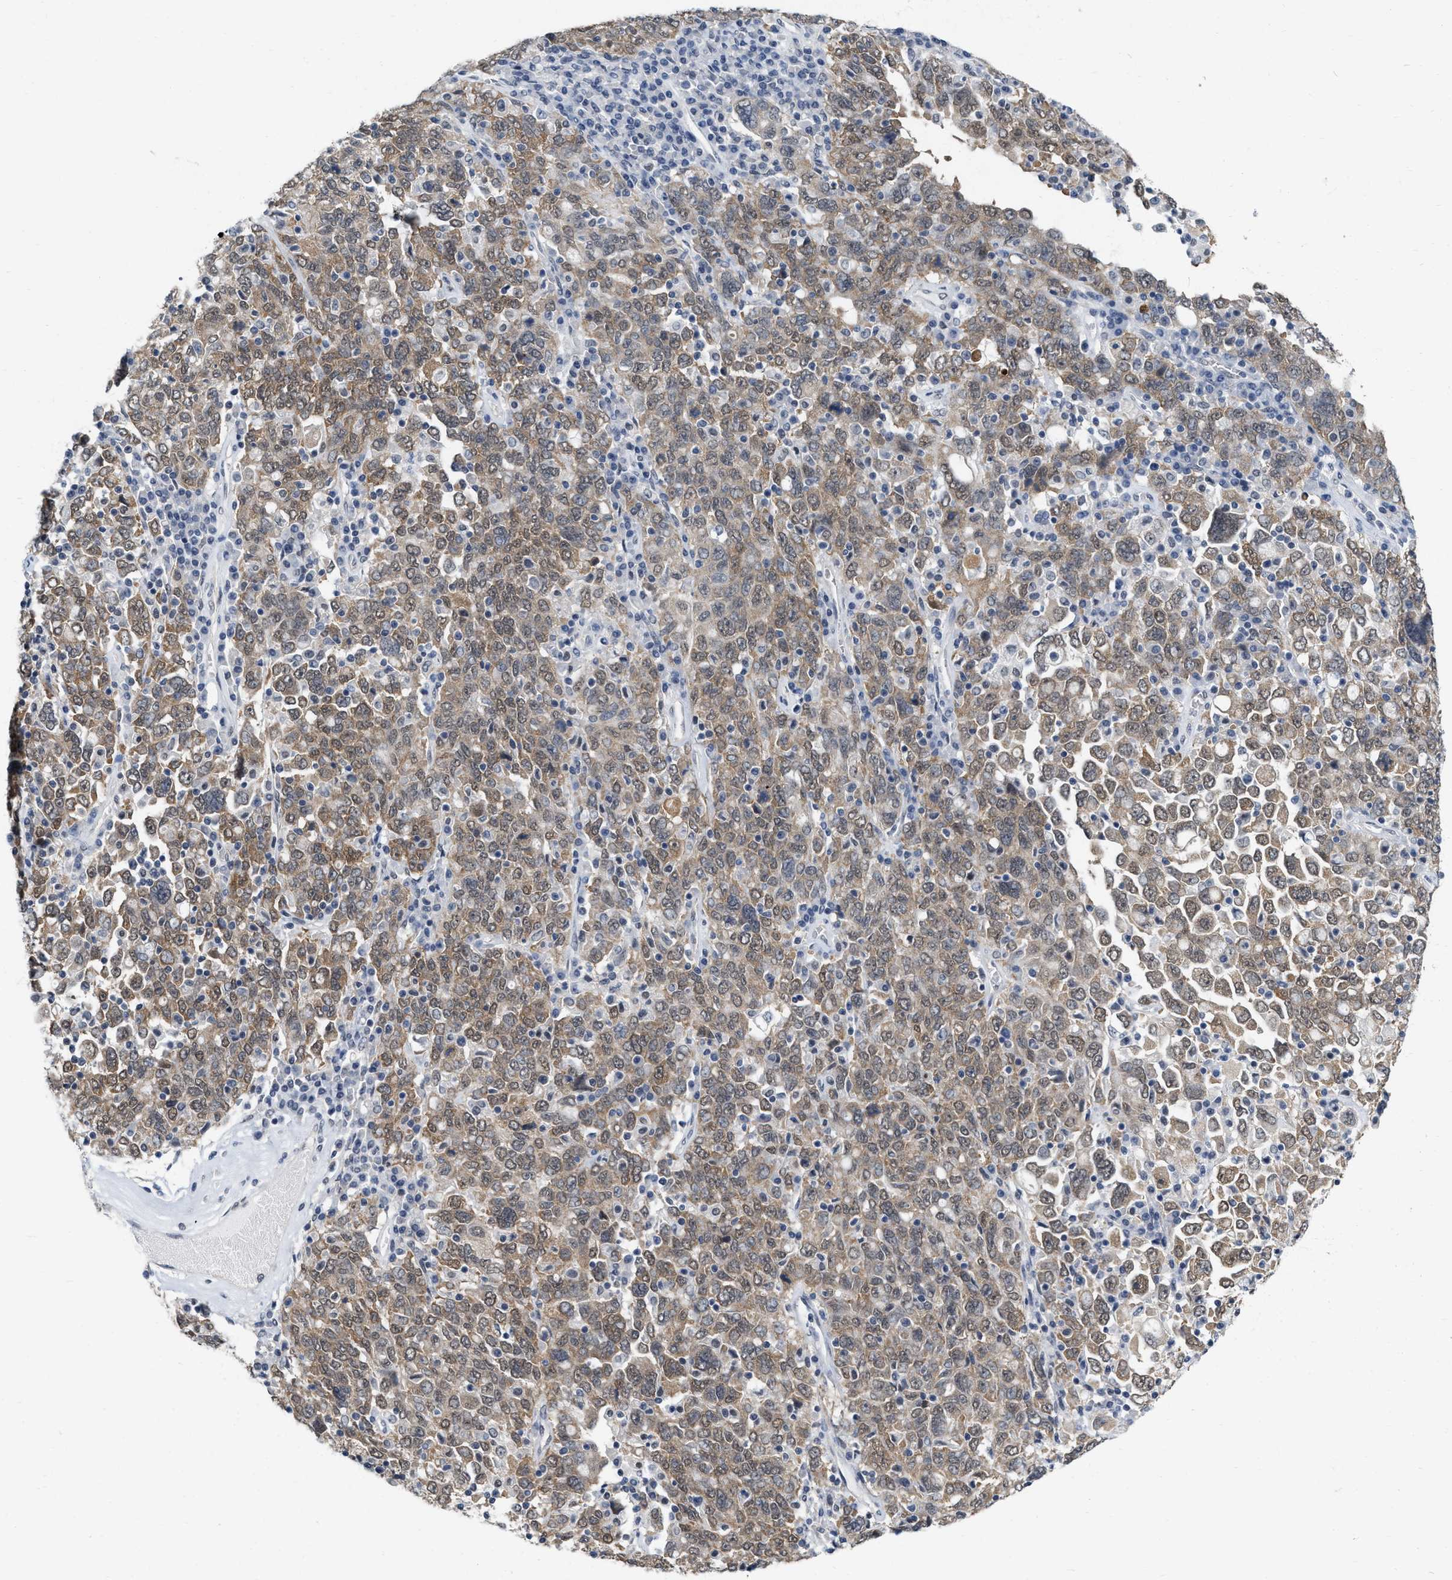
{"staining": {"intensity": "moderate", "quantity": ">75%", "location": "cytoplasmic/membranous"}, "tissue": "ovarian cancer", "cell_type": "Tumor cells", "image_type": "cancer", "snomed": [{"axis": "morphology", "description": "Carcinoma, endometroid"}, {"axis": "topography", "description": "Ovary"}], "caption": "IHC of ovarian cancer (endometroid carcinoma) reveals medium levels of moderate cytoplasmic/membranous positivity in about >75% of tumor cells.", "gene": "RUVBL1", "patient": {"sex": "female", "age": 62}}